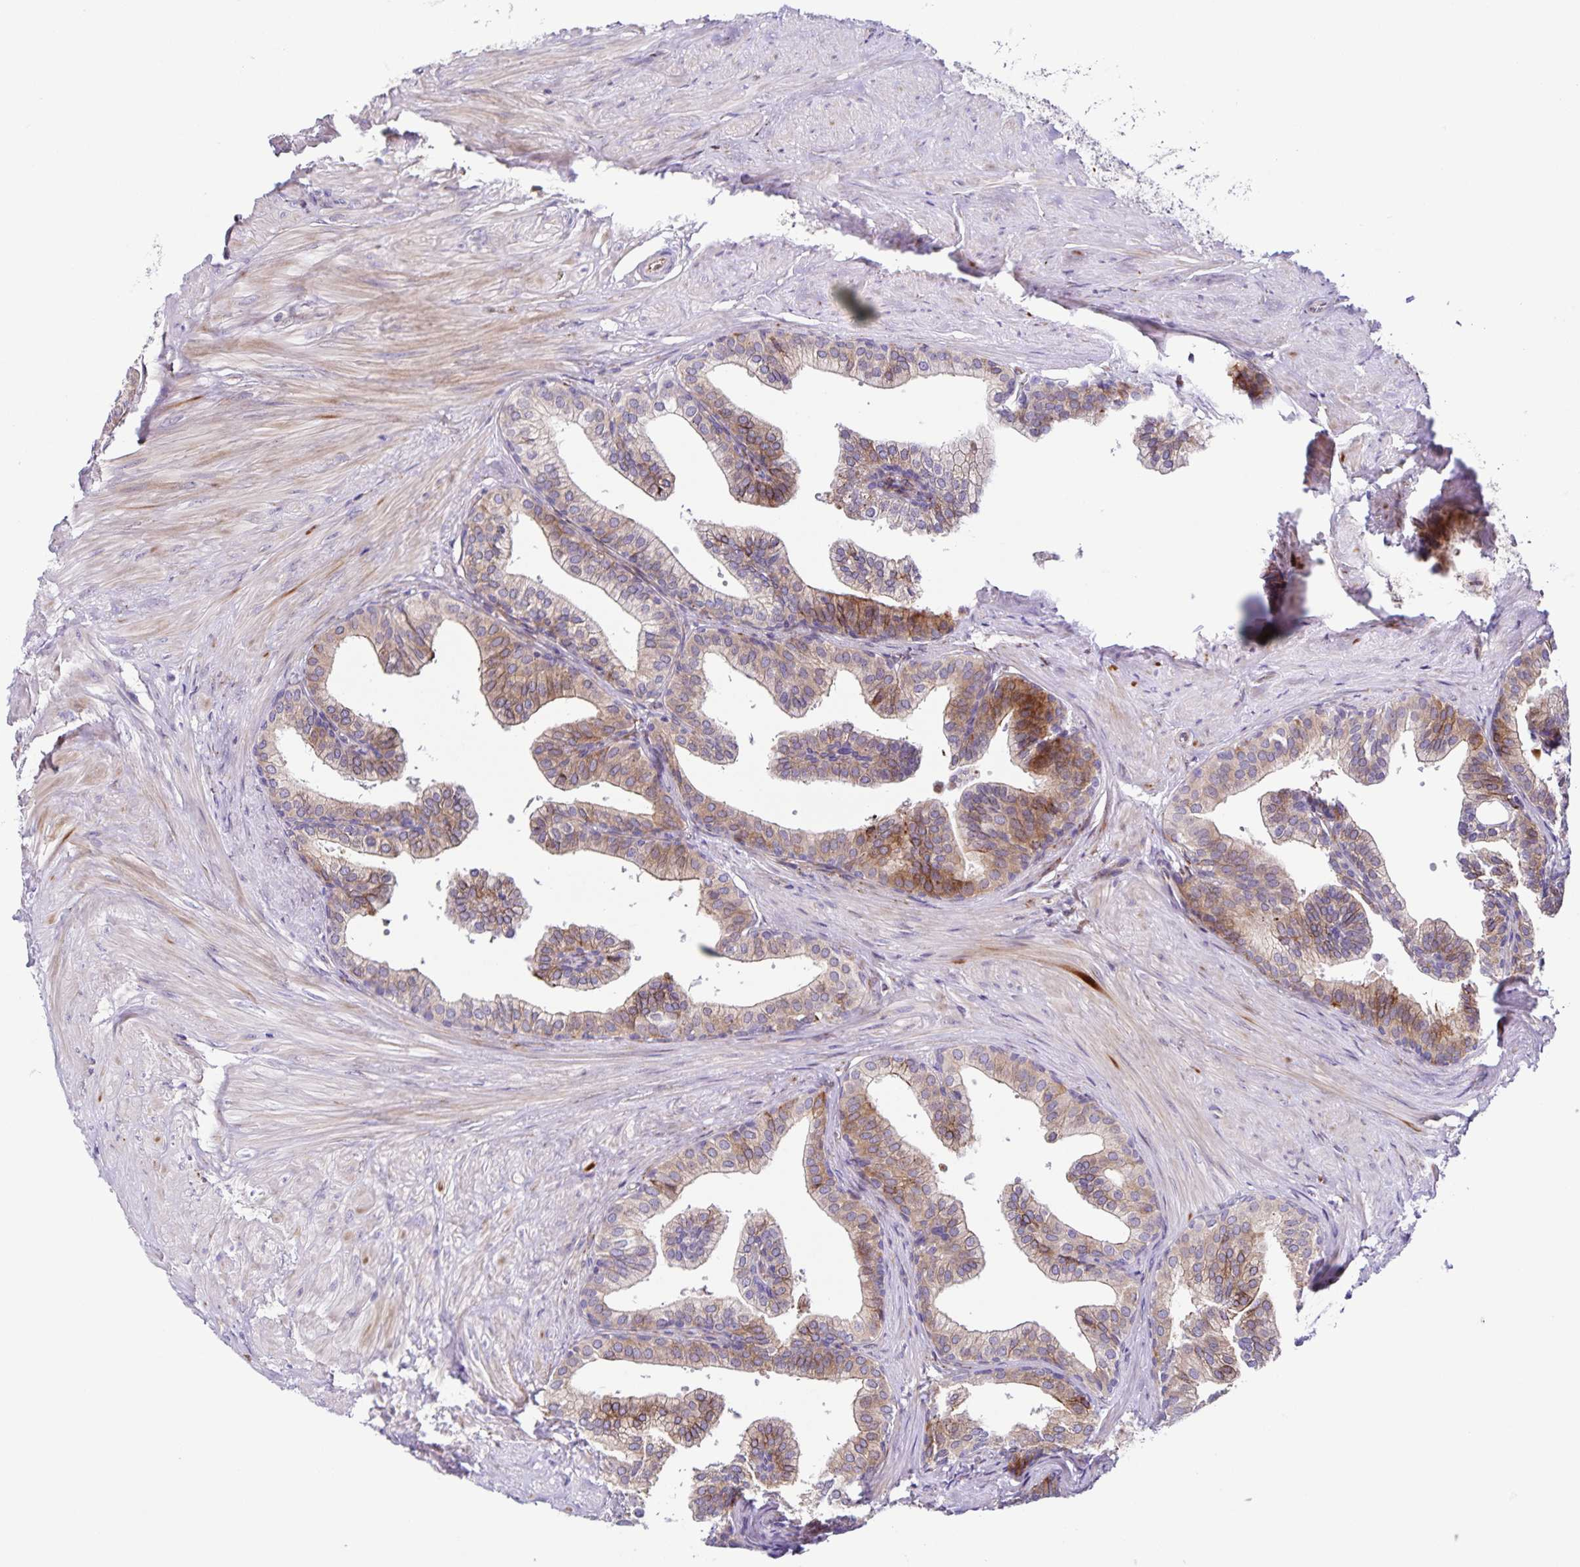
{"staining": {"intensity": "strong", "quantity": "25%-75%", "location": "cytoplasmic/membranous"}, "tissue": "prostate", "cell_type": "Glandular cells", "image_type": "normal", "snomed": [{"axis": "morphology", "description": "Normal tissue, NOS"}, {"axis": "topography", "description": "Prostate"}, {"axis": "topography", "description": "Peripheral nerve tissue"}], "caption": "Brown immunohistochemical staining in benign human prostate demonstrates strong cytoplasmic/membranous staining in approximately 25%-75% of glandular cells. Nuclei are stained in blue.", "gene": "OSBPL5", "patient": {"sex": "male", "age": 55}}